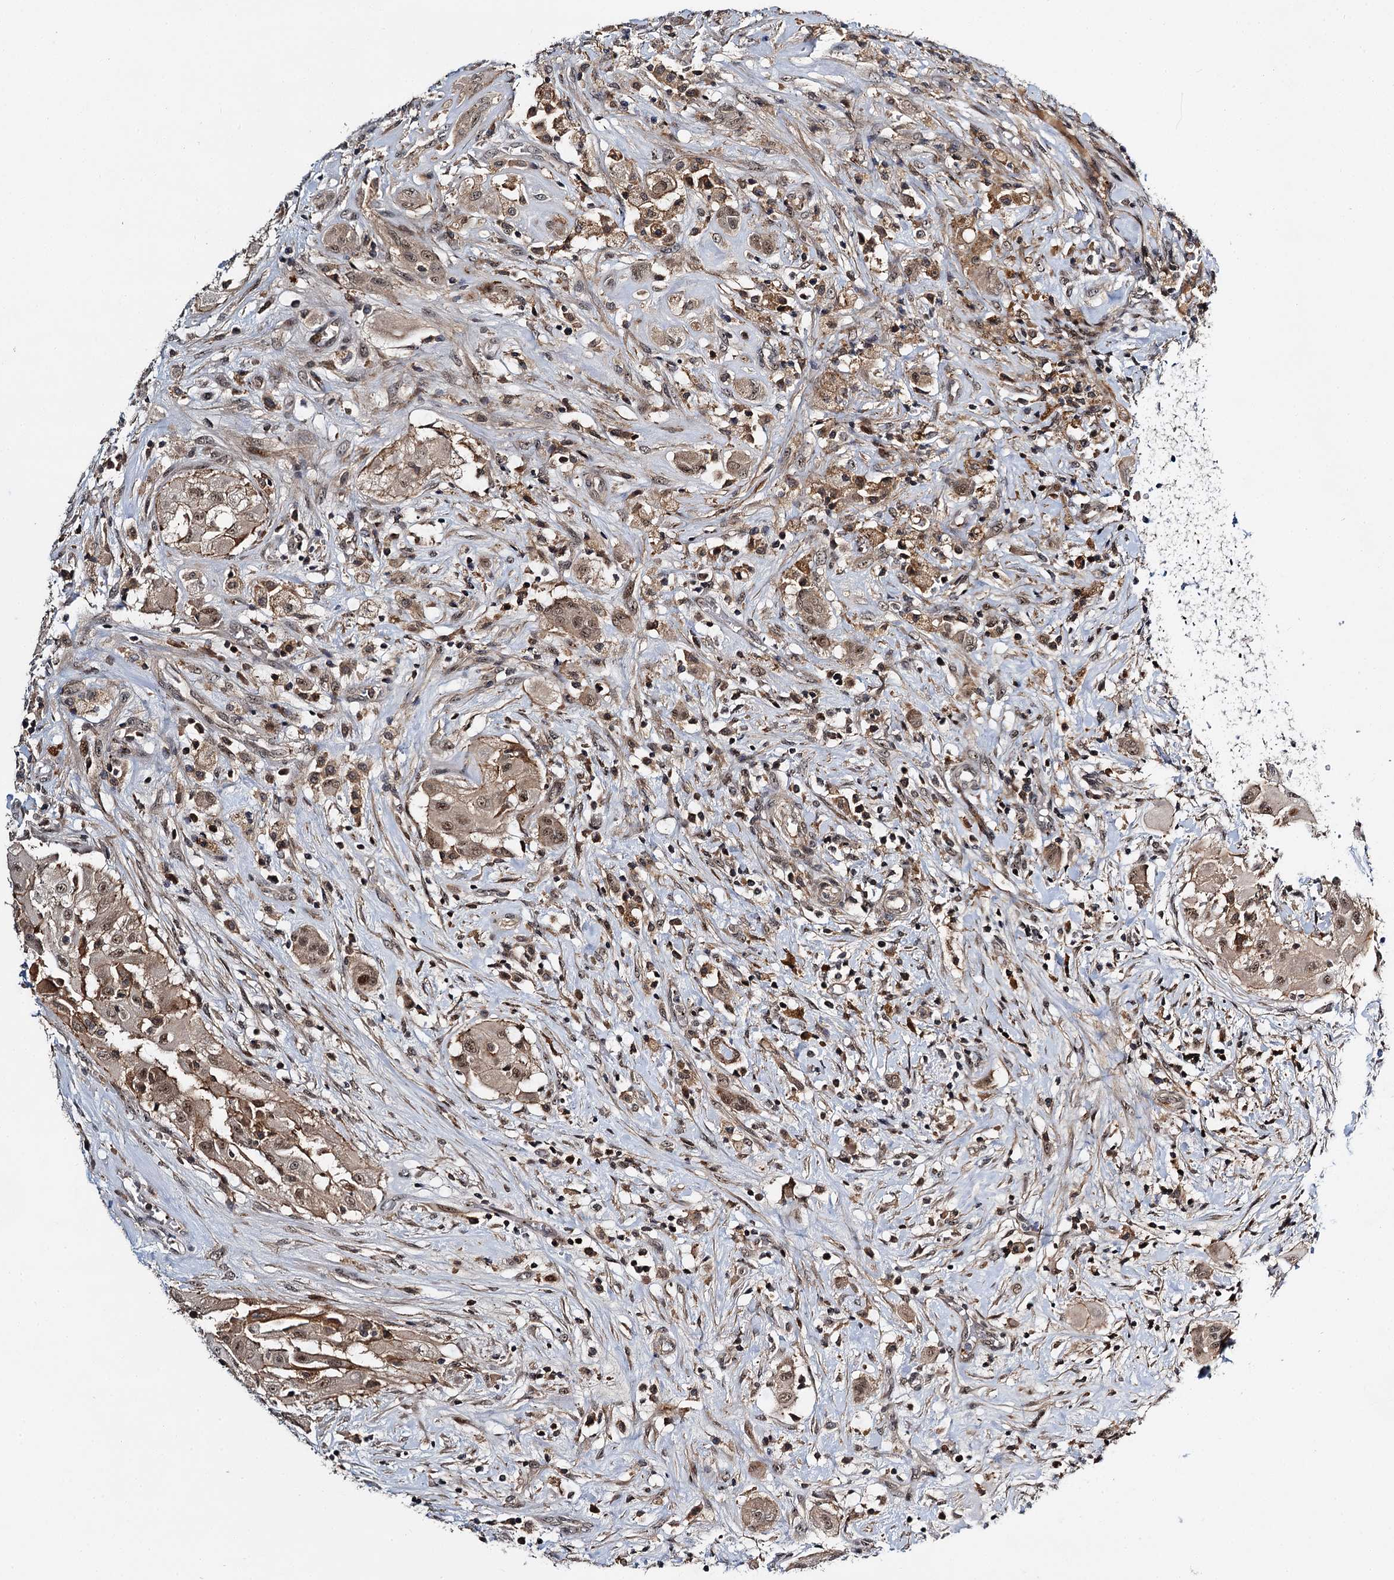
{"staining": {"intensity": "moderate", "quantity": ">75%", "location": "cytoplasmic/membranous,nuclear"}, "tissue": "thyroid cancer", "cell_type": "Tumor cells", "image_type": "cancer", "snomed": [{"axis": "morphology", "description": "Papillary adenocarcinoma, NOS"}, {"axis": "topography", "description": "Thyroid gland"}], "caption": "Approximately >75% of tumor cells in thyroid papillary adenocarcinoma exhibit moderate cytoplasmic/membranous and nuclear protein staining as visualized by brown immunohistochemical staining.", "gene": "MBD6", "patient": {"sex": "female", "age": 59}}